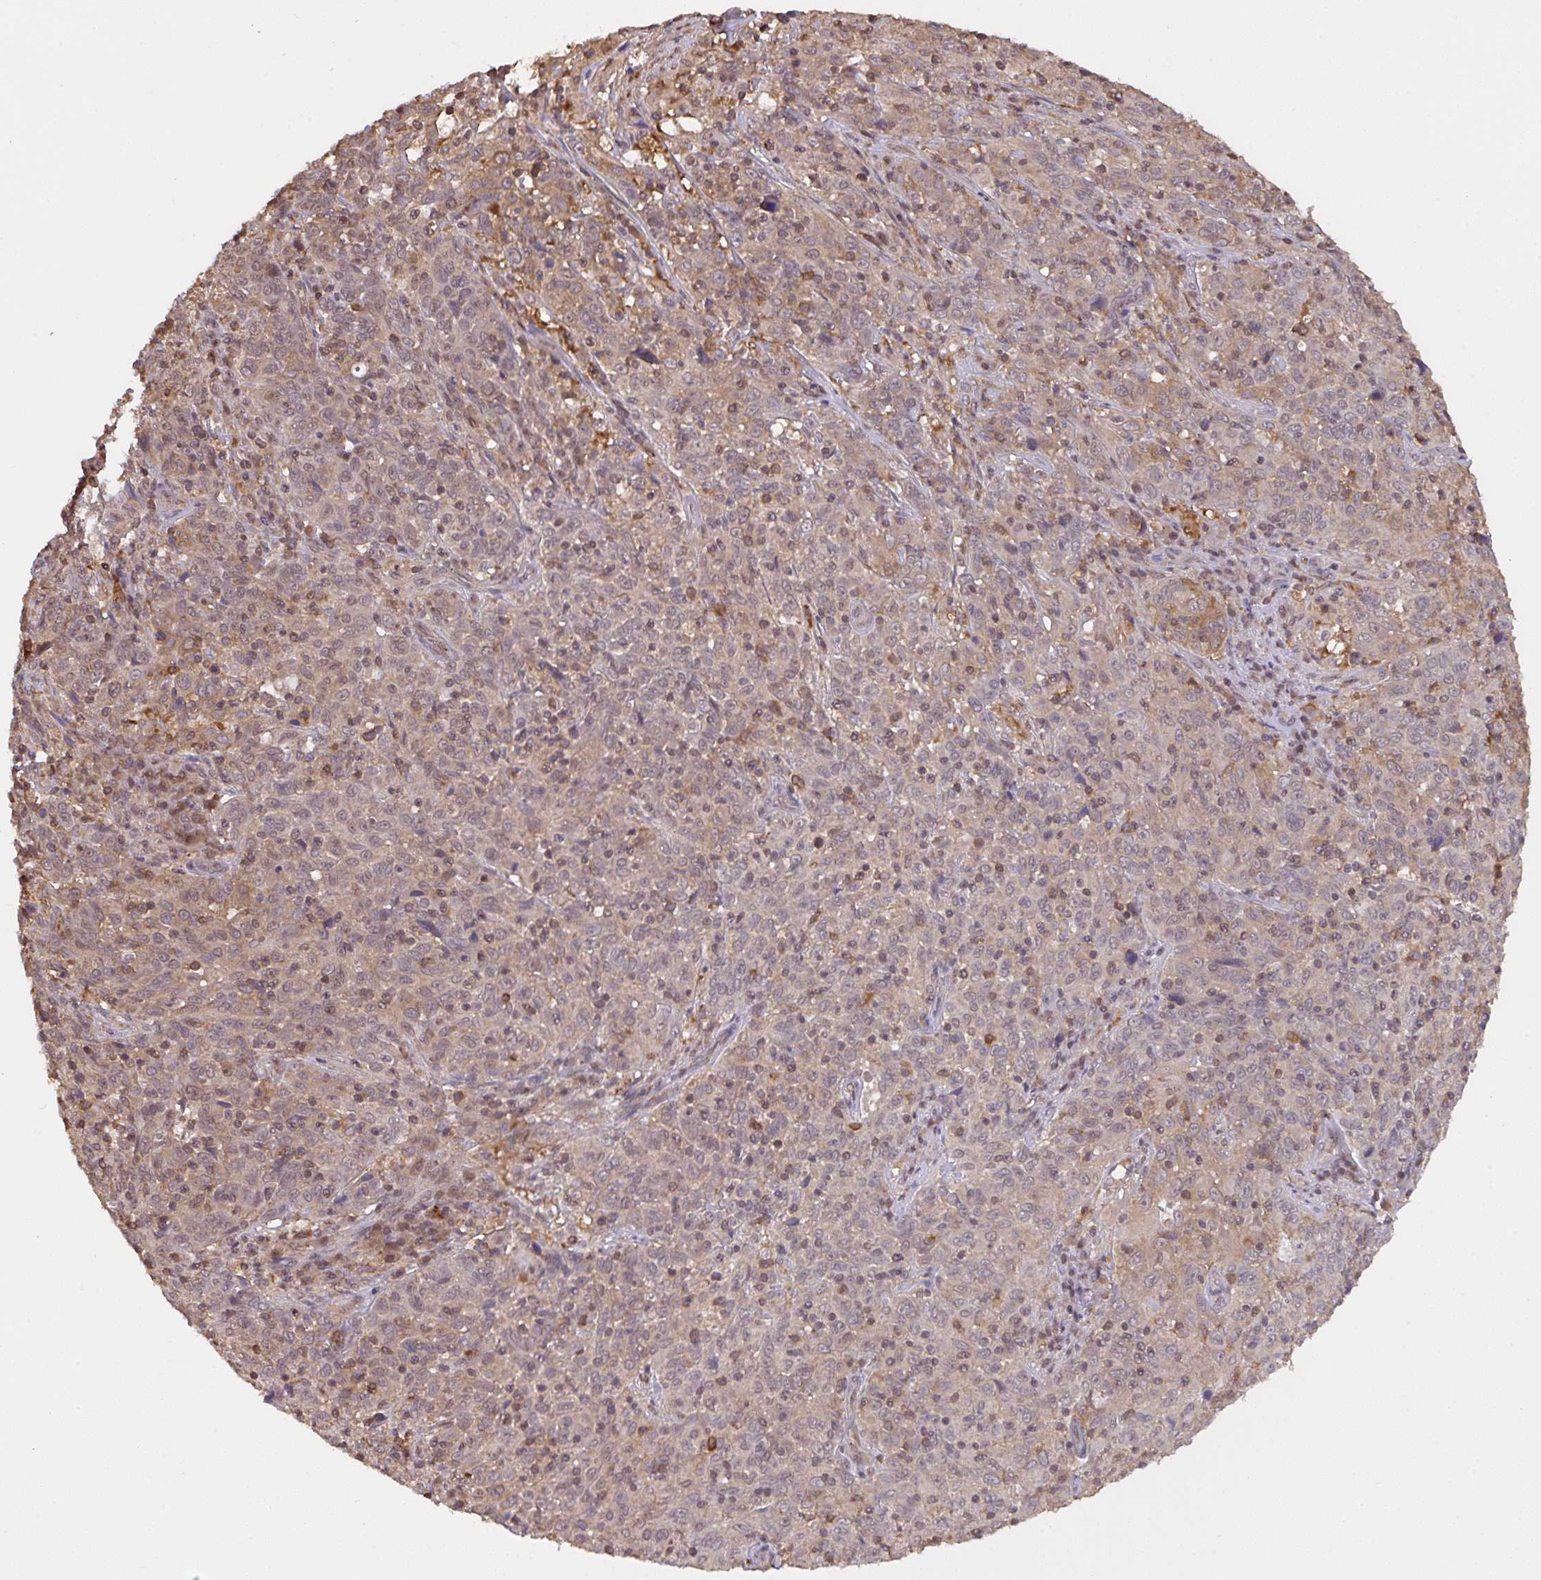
{"staining": {"intensity": "weak", "quantity": ">75%", "location": "cytoplasmic/membranous,nuclear"}, "tissue": "cervical cancer", "cell_type": "Tumor cells", "image_type": "cancer", "snomed": [{"axis": "morphology", "description": "Squamous cell carcinoma, NOS"}, {"axis": "topography", "description": "Cervix"}], "caption": "Squamous cell carcinoma (cervical) stained with a protein marker displays weak staining in tumor cells.", "gene": "C12orf57", "patient": {"sex": "female", "age": 46}}